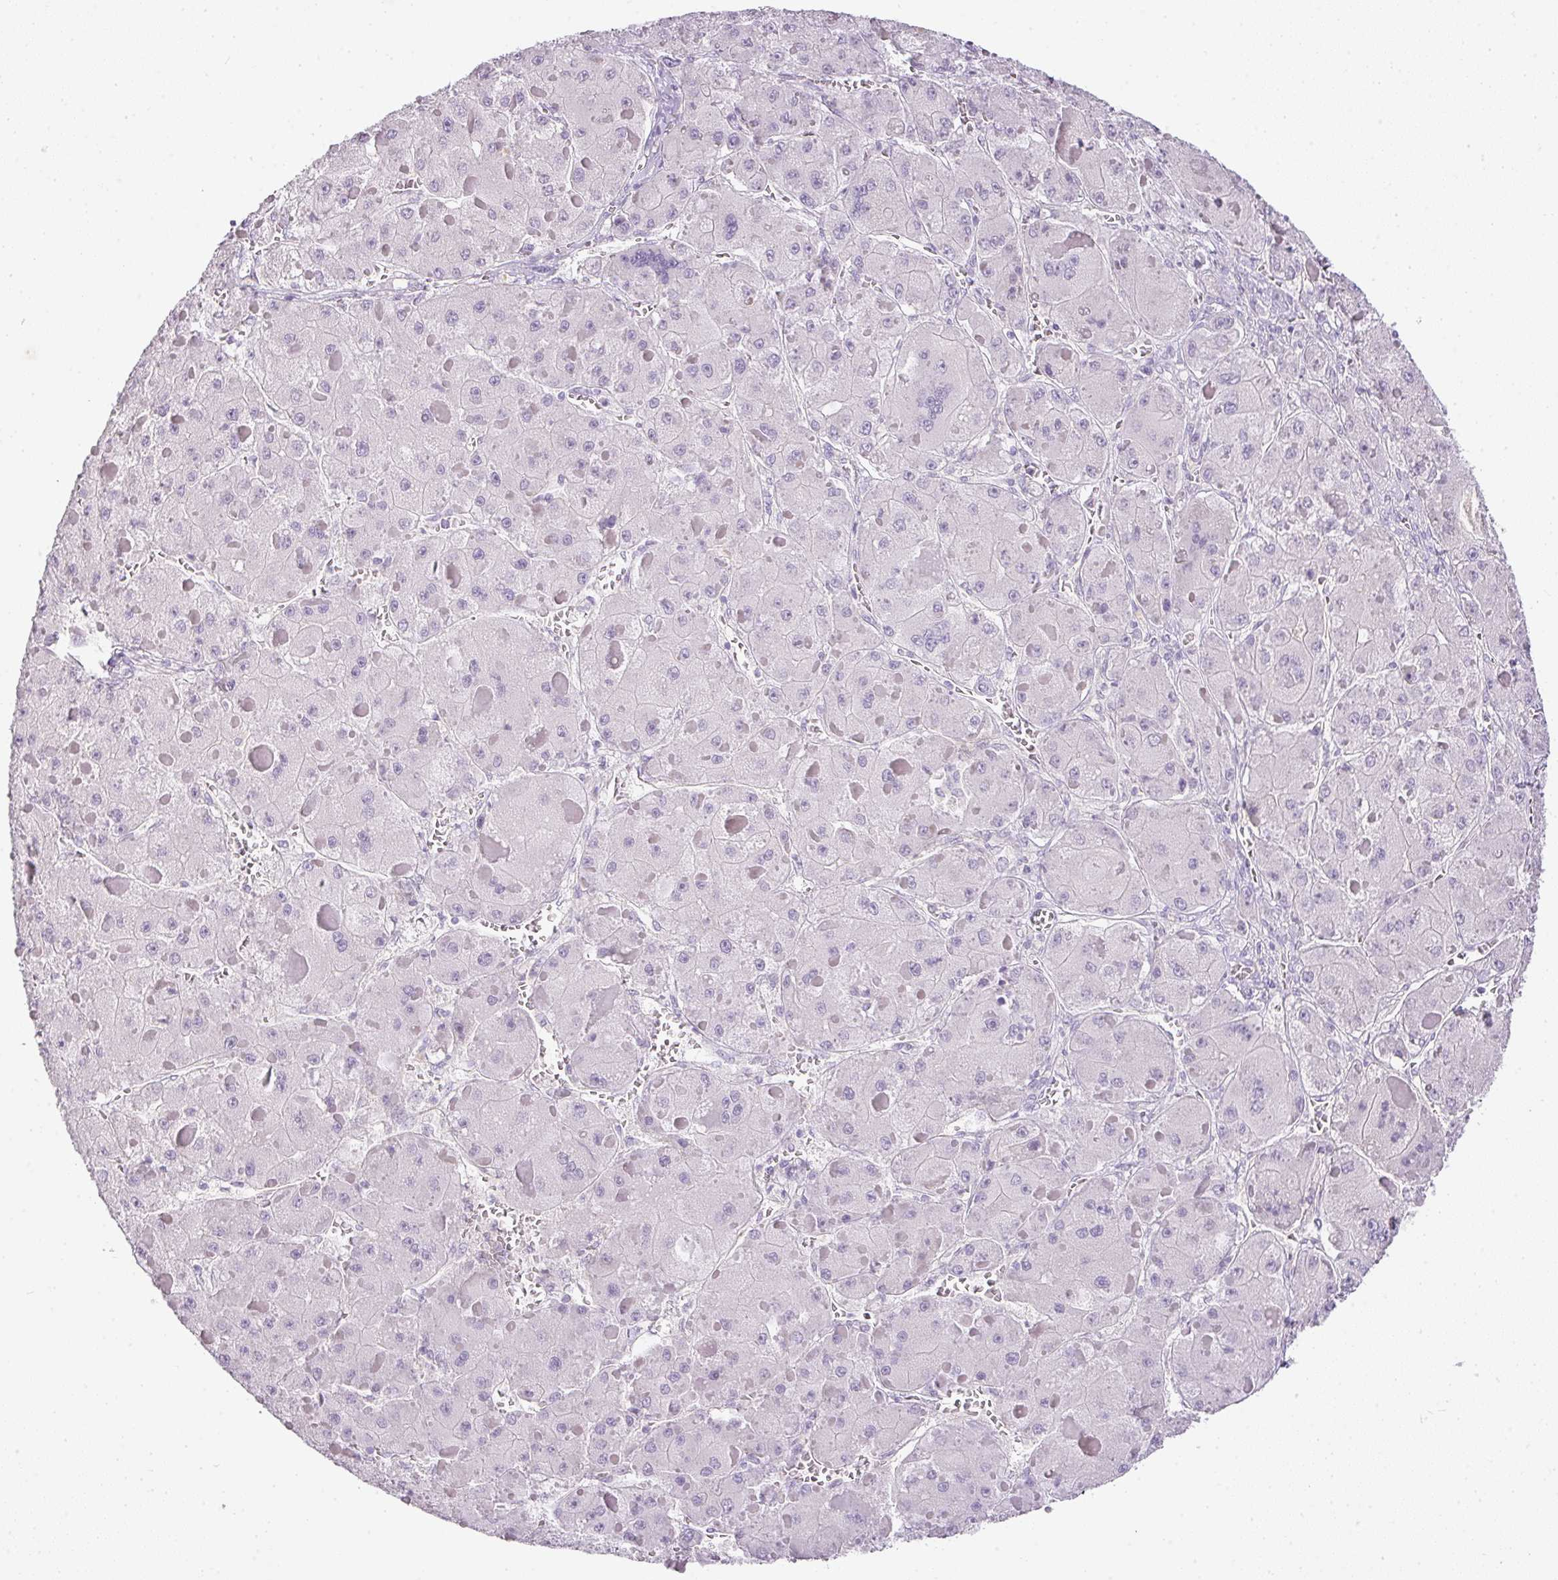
{"staining": {"intensity": "negative", "quantity": "none", "location": "none"}, "tissue": "liver cancer", "cell_type": "Tumor cells", "image_type": "cancer", "snomed": [{"axis": "morphology", "description": "Carcinoma, Hepatocellular, NOS"}, {"axis": "topography", "description": "Liver"}], "caption": "Immunohistochemistry micrograph of neoplastic tissue: liver cancer stained with DAB reveals no significant protein positivity in tumor cells.", "gene": "RAX2", "patient": {"sex": "female", "age": 73}}